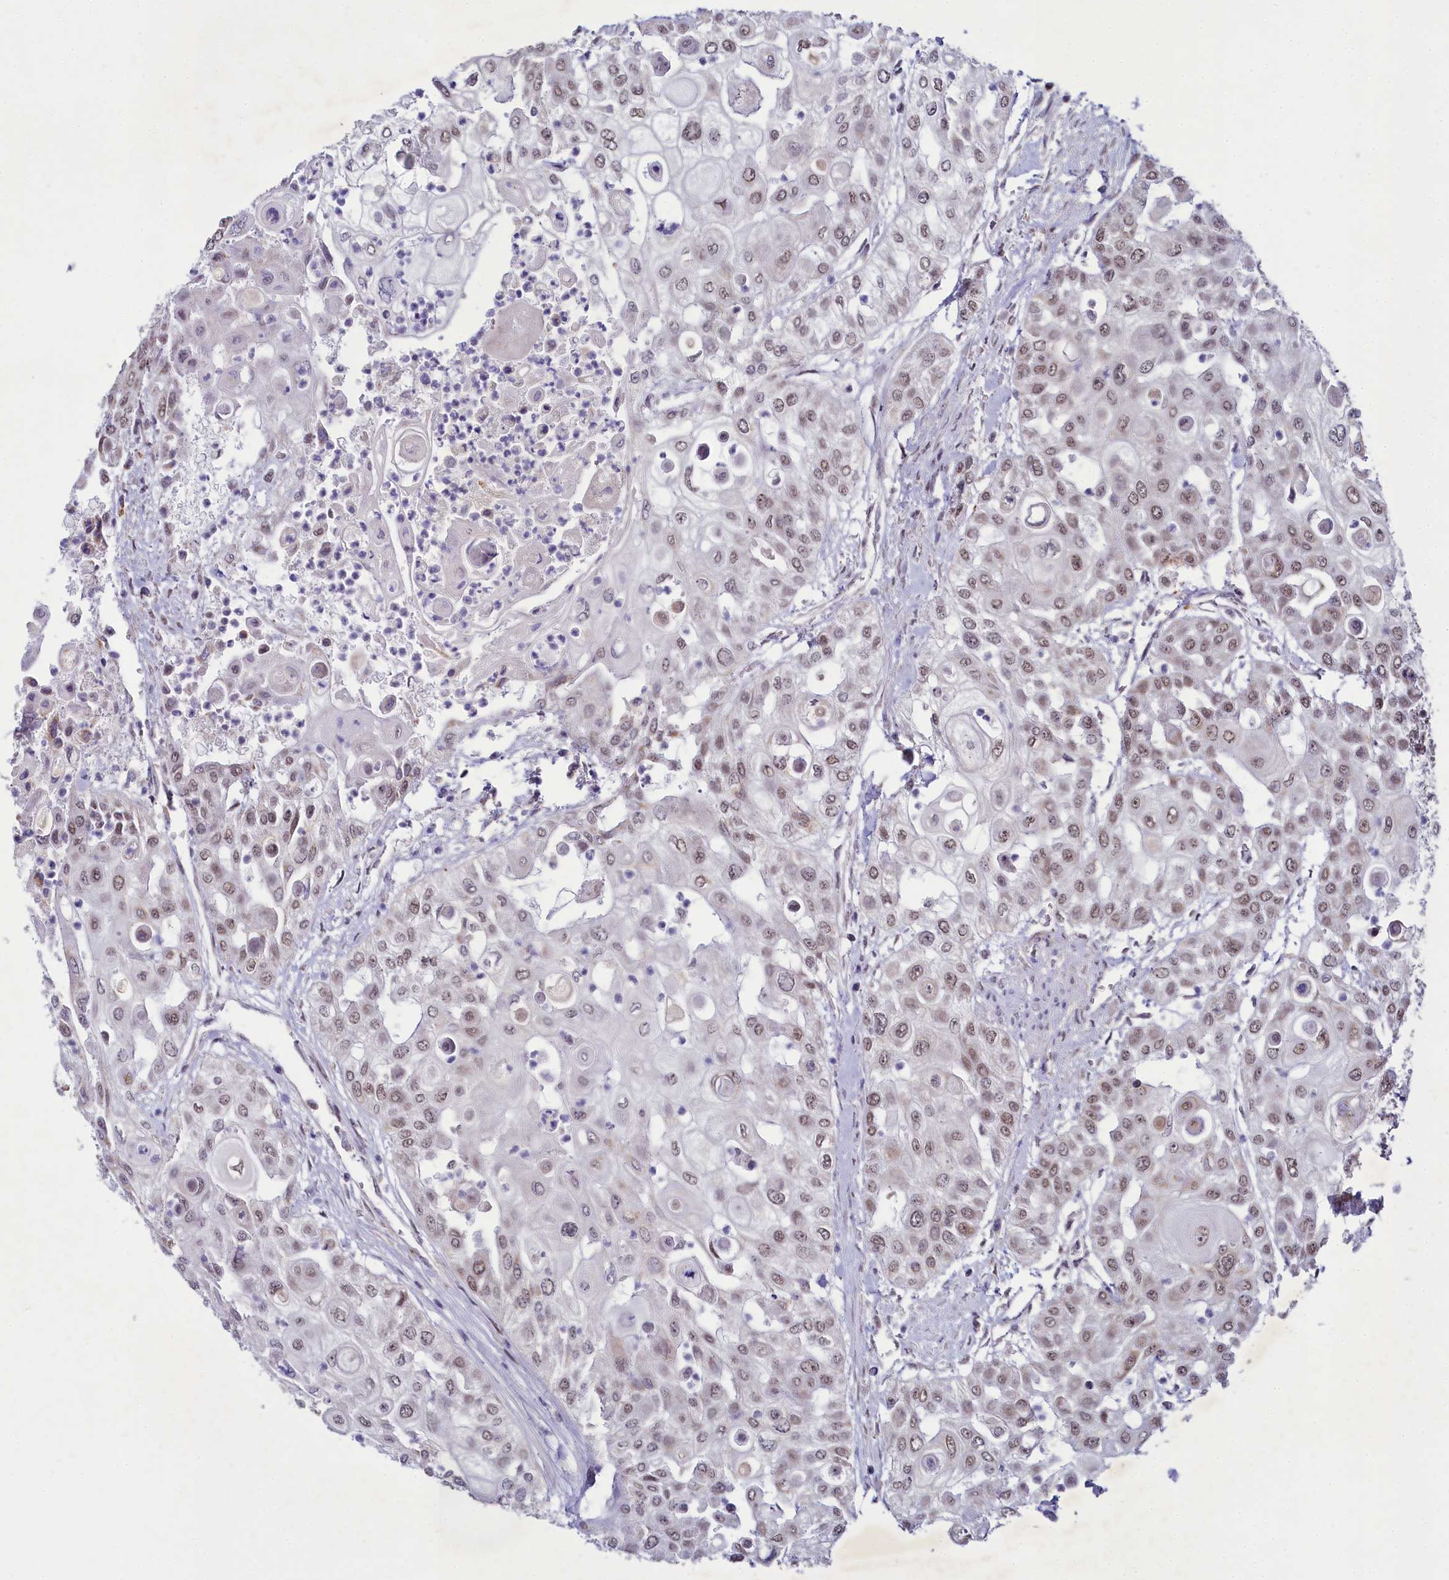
{"staining": {"intensity": "weak", "quantity": "25%-75%", "location": "nuclear"}, "tissue": "urothelial cancer", "cell_type": "Tumor cells", "image_type": "cancer", "snomed": [{"axis": "morphology", "description": "Urothelial carcinoma, High grade"}, {"axis": "topography", "description": "Urinary bladder"}], "caption": "Immunohistochemical staining of urothelial cancer shows low levels of weak nuclear protein positivity in about 25%-75% of tumor cells.", "gene": "PPHLN1", "patient": {"sex": "female", "age": 79}}